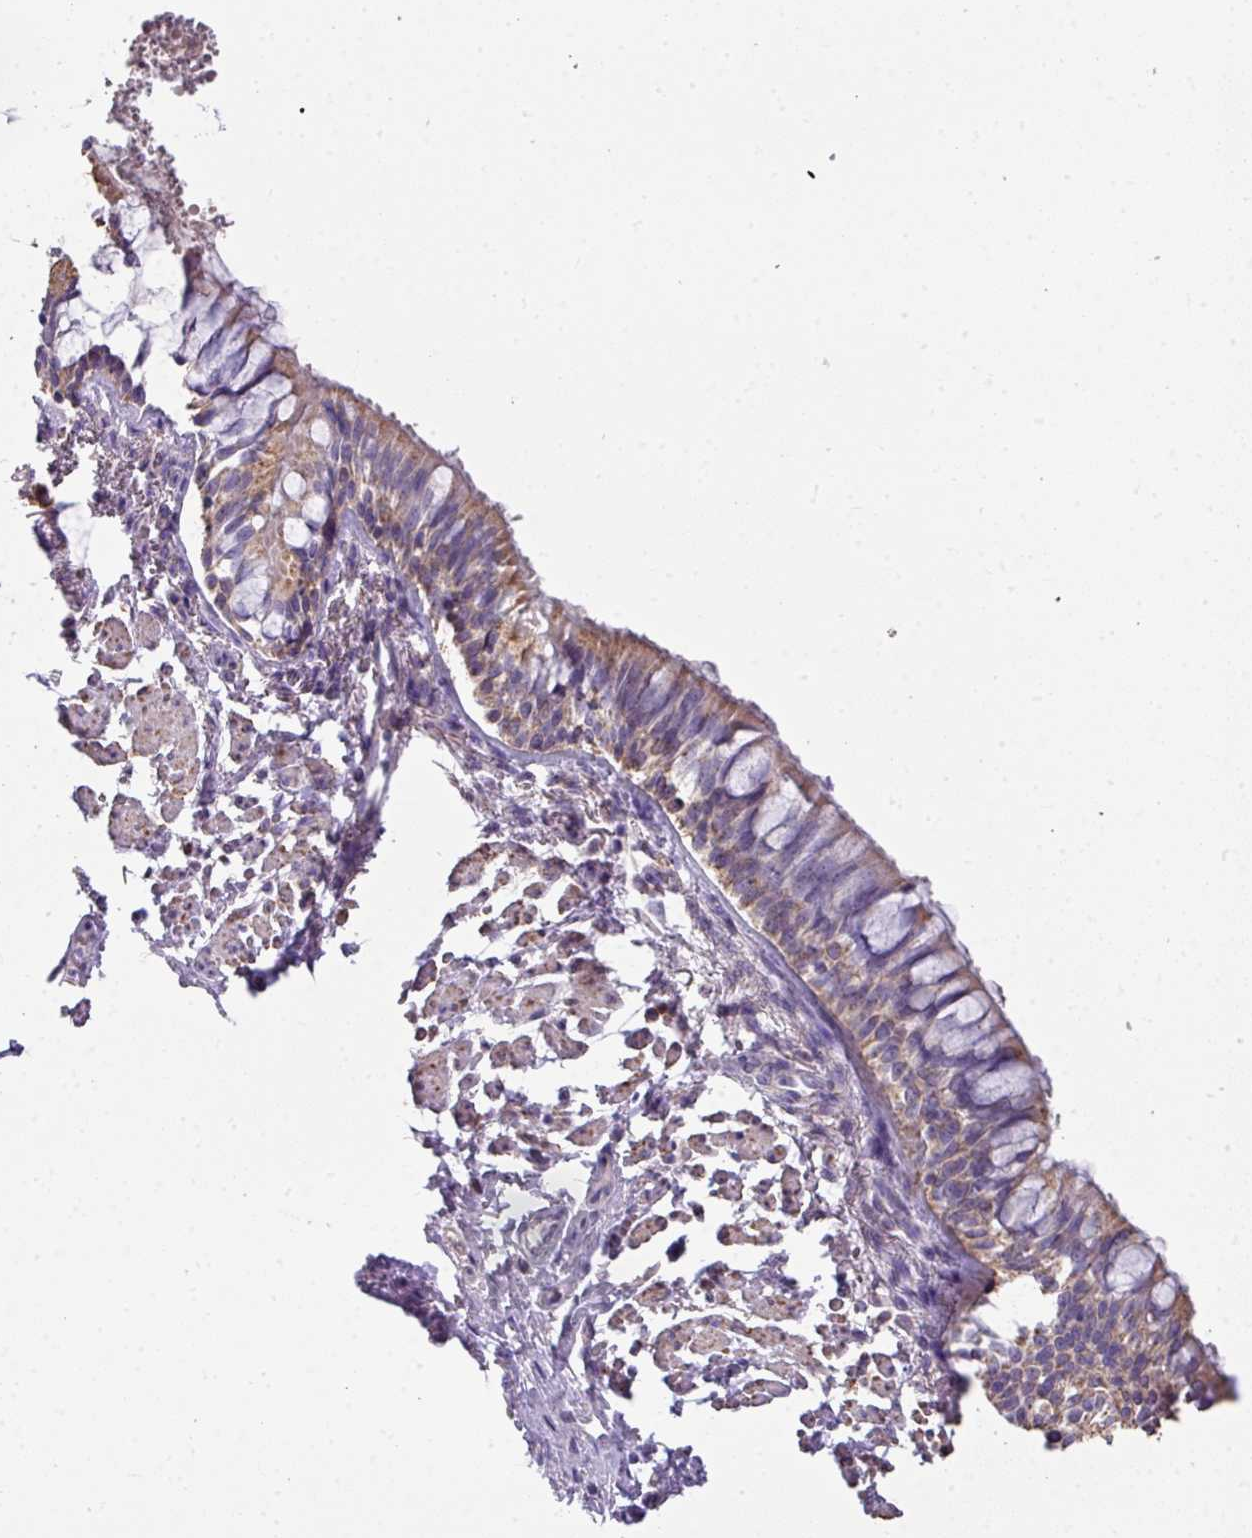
{"staining": {"intensity": "moderate", "quantity": "25%-75%", "location": "cytoplasmic/membranous"}, "tissue": "bronchus", "cell_type": "Respiratory epithelial cells", "image_type": "normal", "snomed": [{"axis": "morphology", "description": "Normal tissue, NOS"}, {"axis": "topography", "description": "Bronchus"}], "caption": "Immunohistochemical staining of benign bronchus reveals moderate cytoplasmic/membranous protein expression in about 25%-75% of respiratory epithelial cells. (IHC, brightfield microscopy, high magnification).", "gene": "PALS2", "patient": {"sex": "male", "age": 70}}